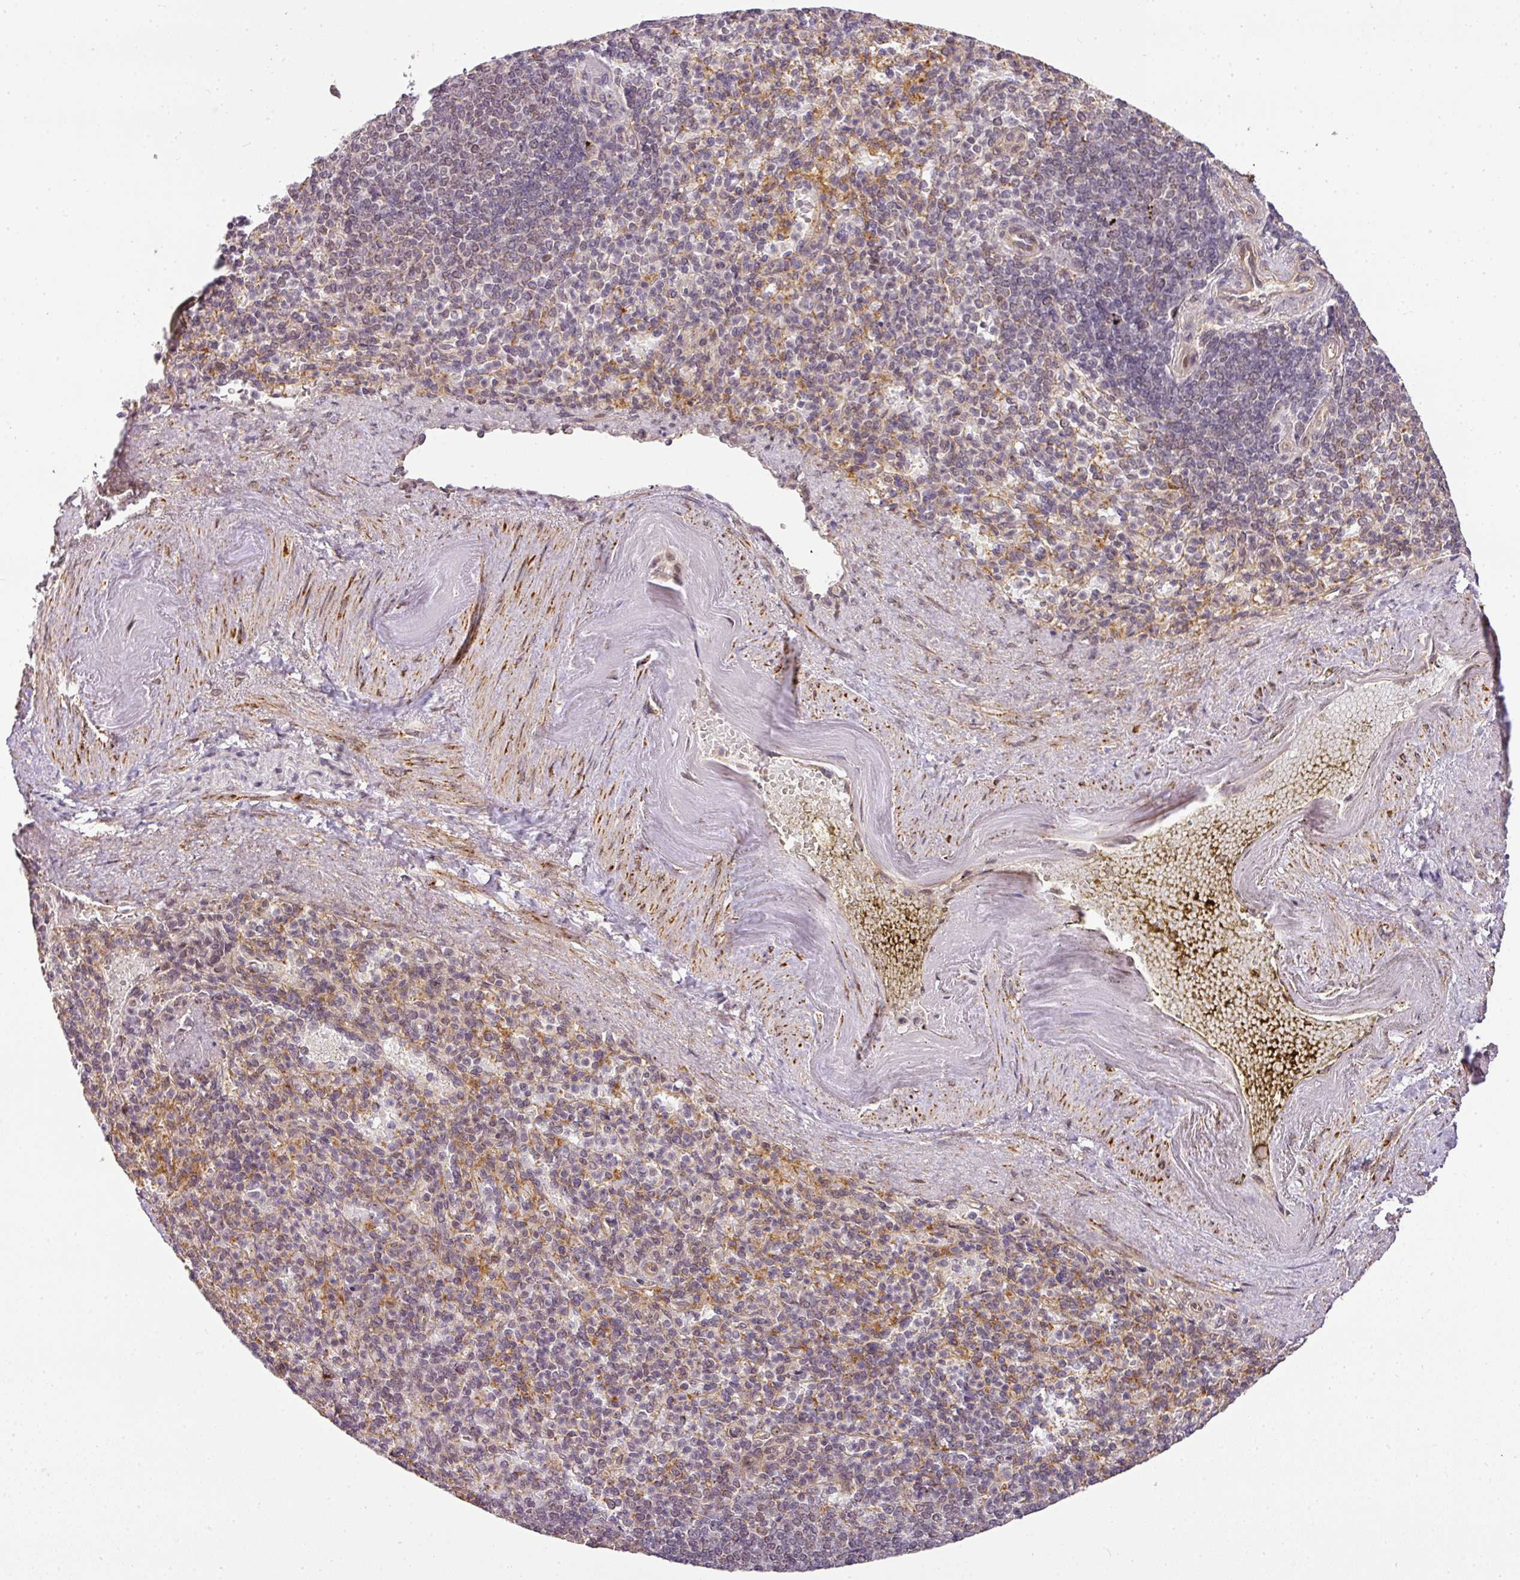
{"staining": {"intensity": "weak", "quantity": "25%-75%", "location": "nuclear"}, "tissue": "spleen", "cell_type": "Cells in red pulp", "image_type": "normal", "snomed": [{"axis": "morphology", "description": "Normal tissue, NOS"}, {"axis": "topography", "description": "Spleen"}], "caption": "Immunohistochemical staining of normal spleen demonstrates weak nuclear protein expression in about 25%-75% of cells in red pulp.", "gene": "C1orf226", "patient": {"sex": "female", "age": 74}}